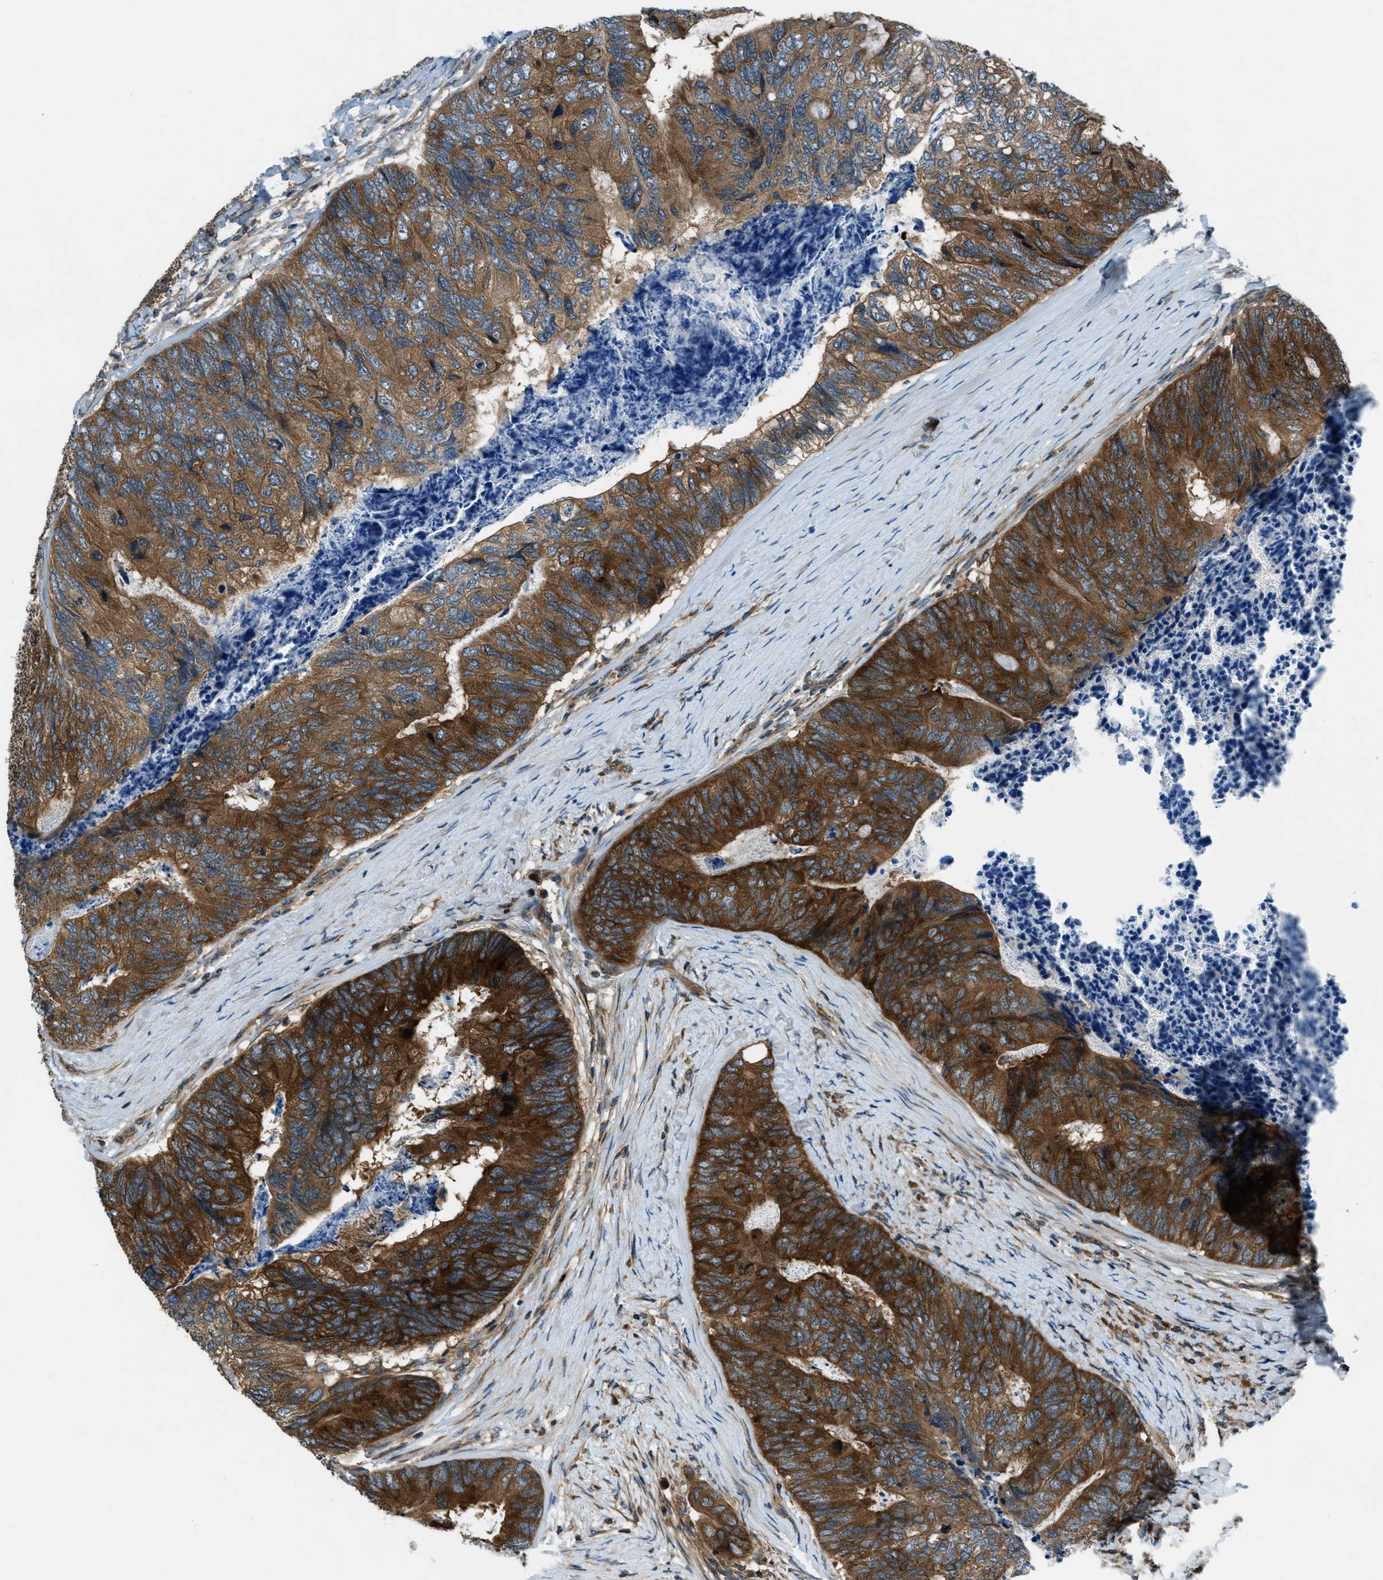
{"staining": {"intensity": "strong", "quantity": "25%-75%", "location": "cytoplasmic/membranous"}, "tissue": "colorectal cancer", "cell_type": "Tumor cells", "image_type": "cancer", "snomed": [{"axis": "morphology", "description": "Adenocarcinoma, NOS"}, {"axis": "topography", "description": "Colon"}], "caption": "Immunohistochemical staining of colorectal cancer (adenocarcinoma) shows high levels of strong cytoplasmic/membranous protein positivity in about 25%-75% of tumor cells.", "gene": "ARFGAP2", "patient": {"sex": "female", "age": 67}}